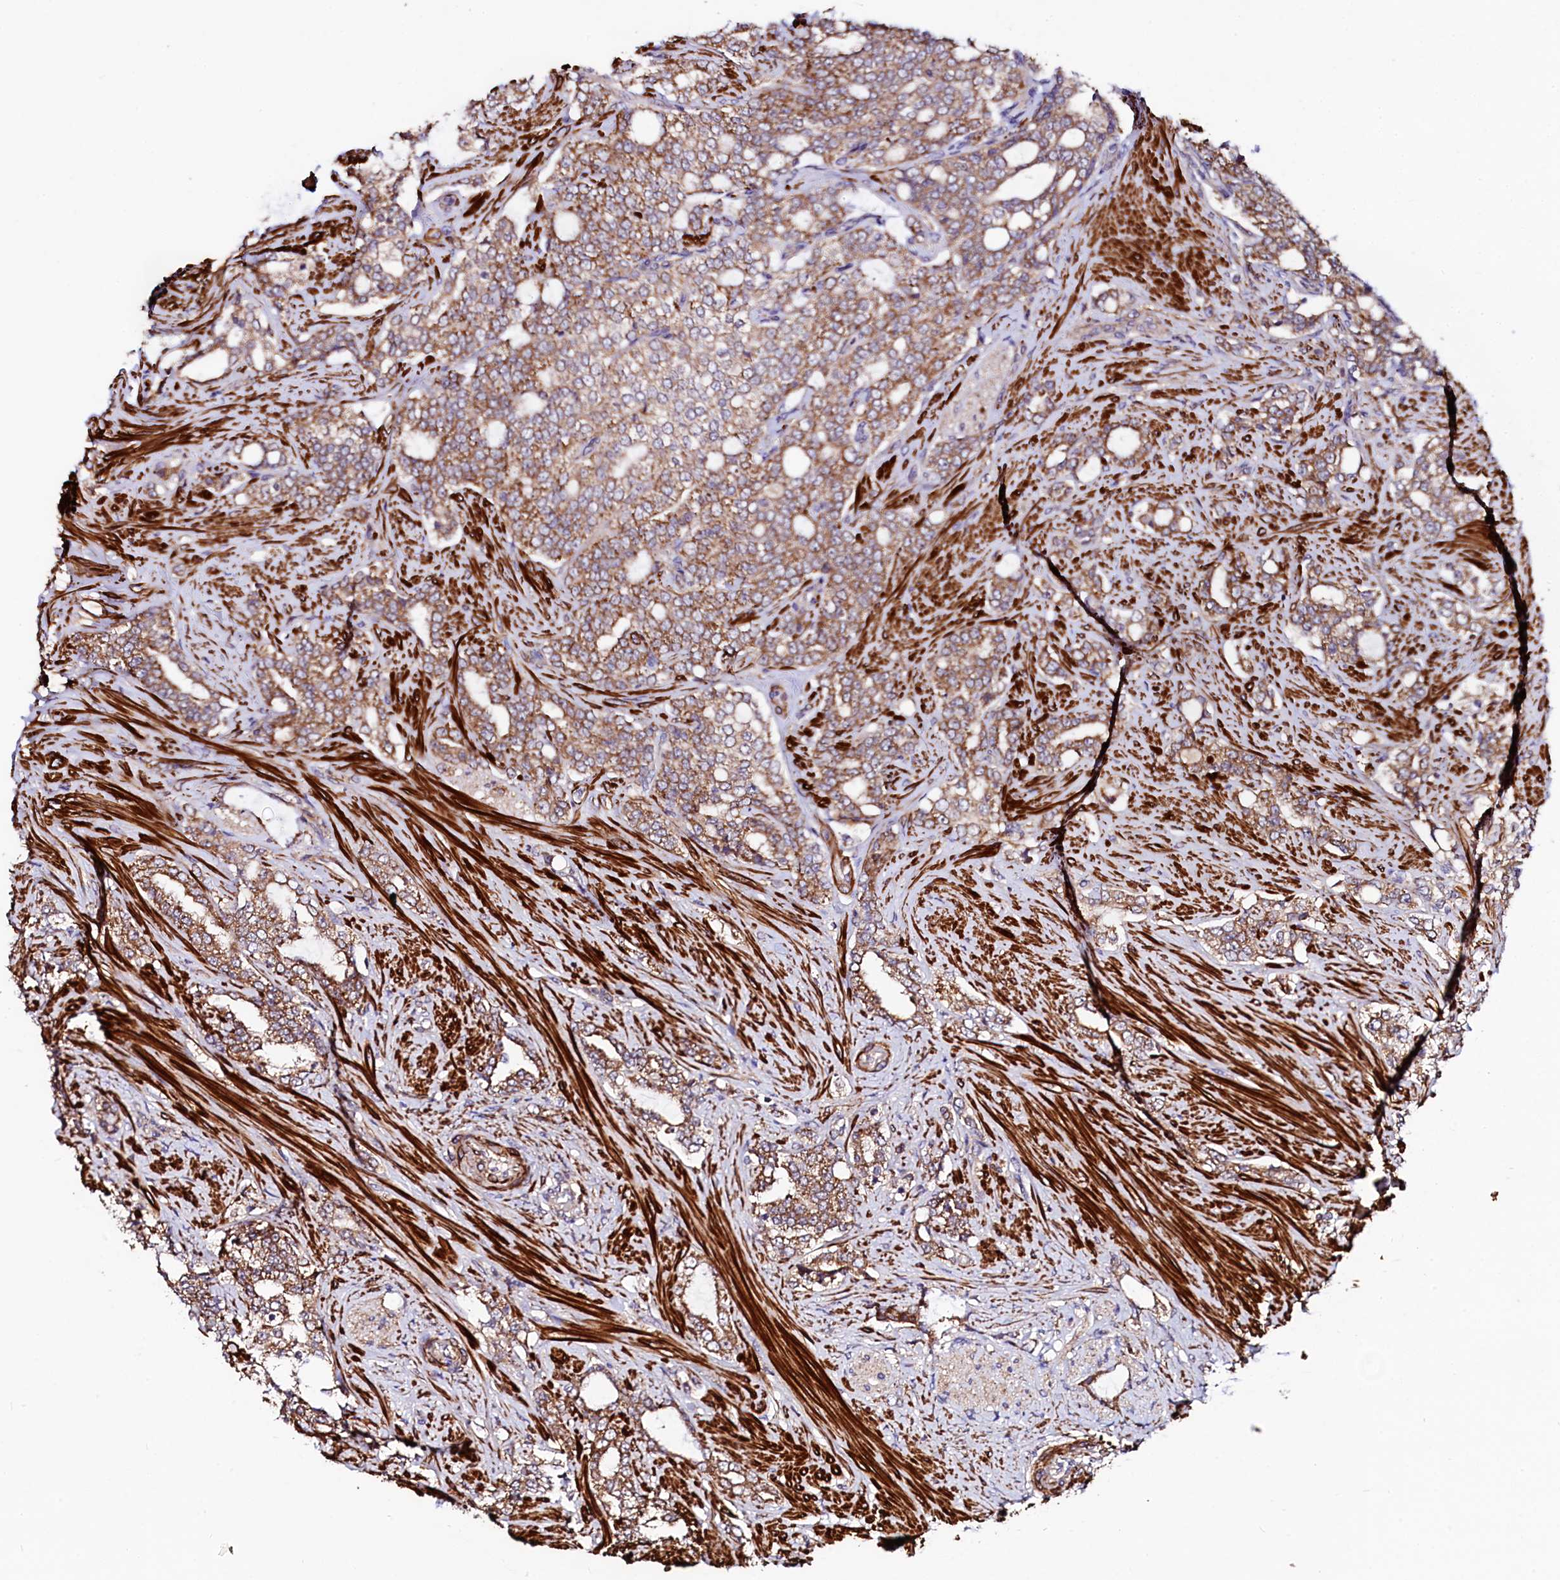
{"staining": {"intensity": "moderate", "quantity": ">75%", "location": "cytoplasmic/membranous"}, "tissue": "prostate cancer", "cell_type": "Tumor cells", "image_type": "cancer", "snomed": [{"axis": "morphology", "description": "Adenocarcinoma, High grade"}, {"axis": "topography", "description": "Prostate"}], "caption": "IHC (DAB) staining of human adenocarcinoma (high-grade) (prostate) reveals moderate cytoplasmic/membranous protein expression in approximately >75% of tumor cells.", "gene": "CIAO3", "patient": {"sex": "male", "age": 64}}